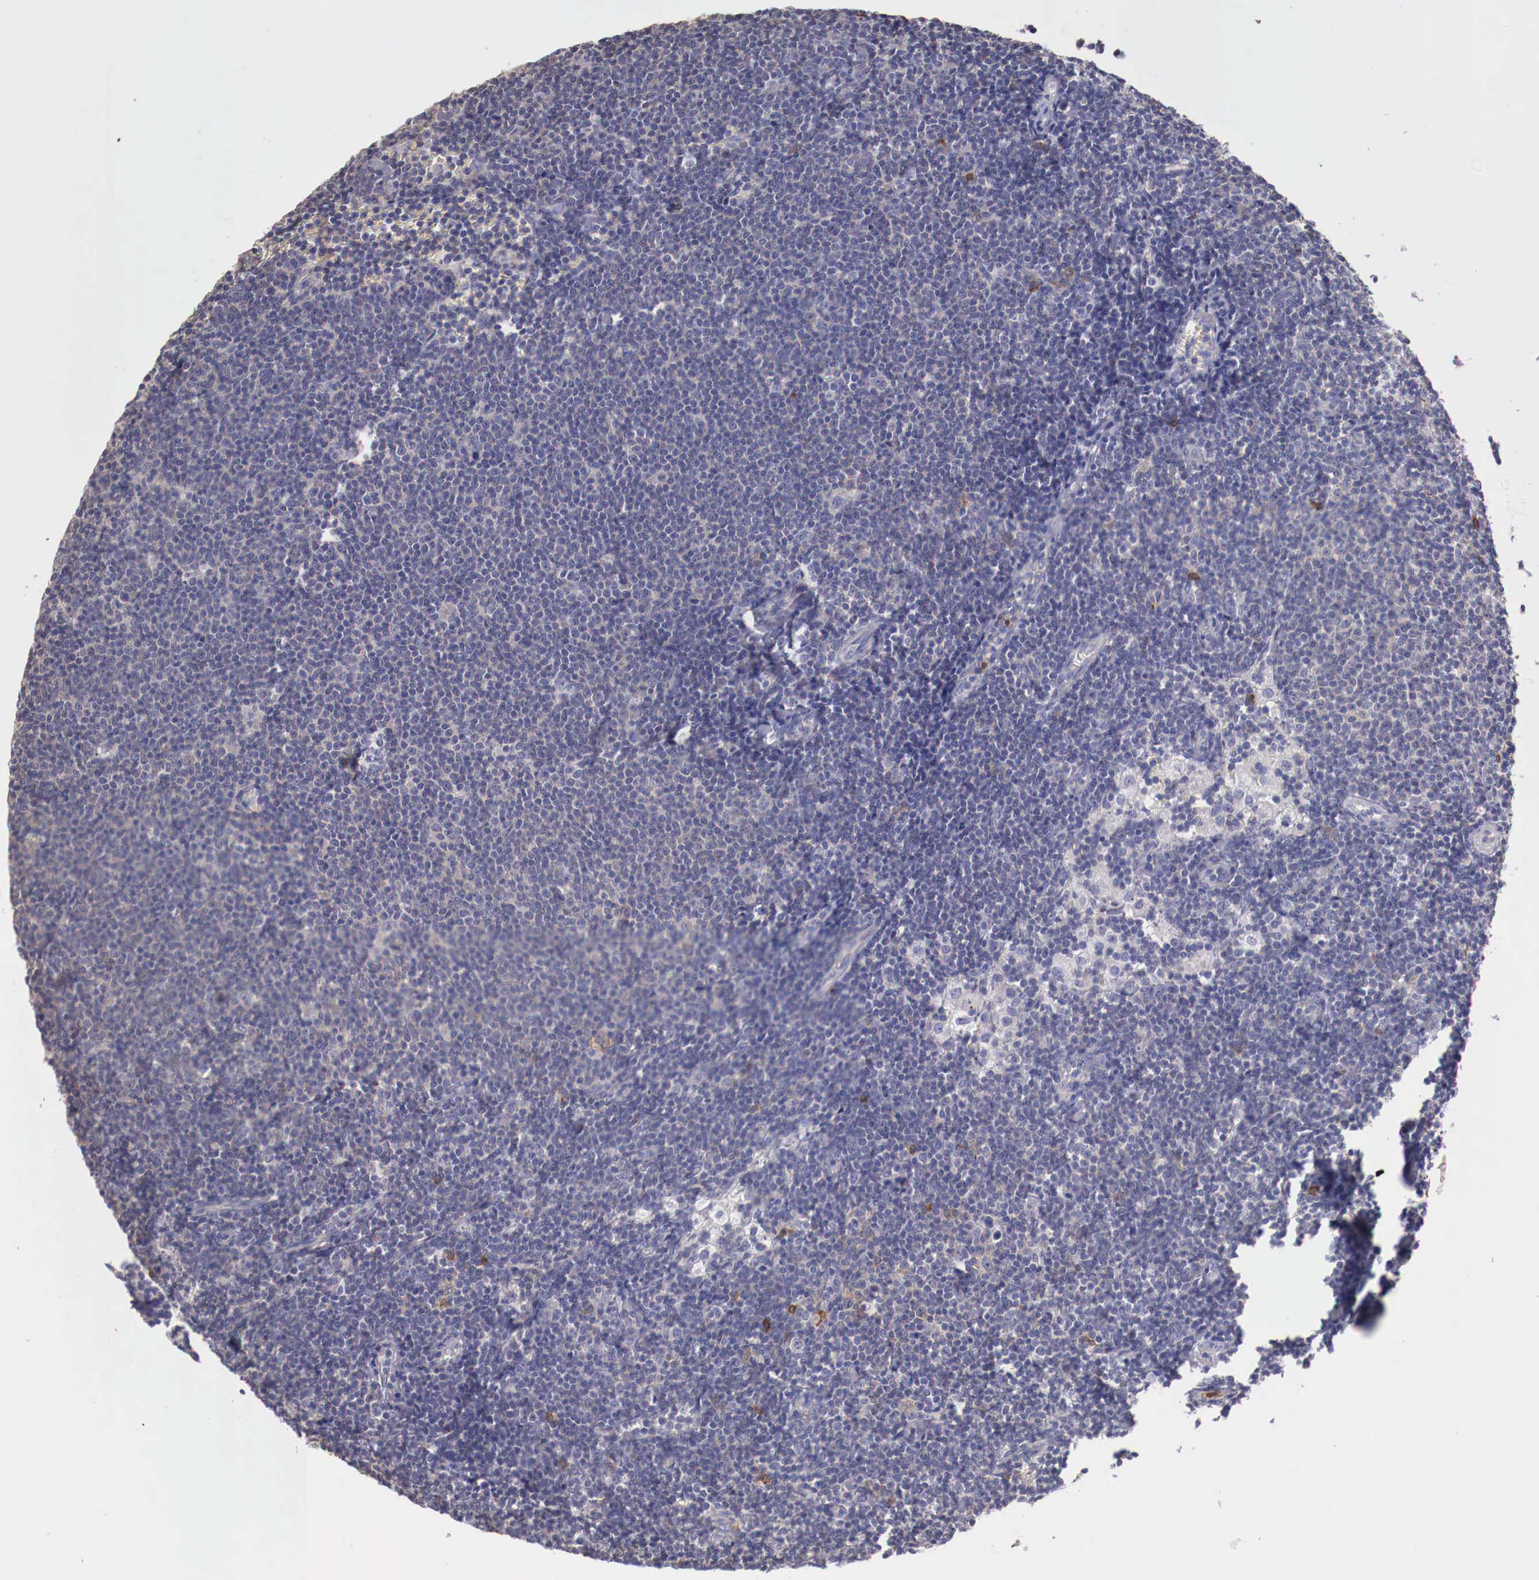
{"staining": {"intensity": "negative", "quantity": "none", "location": "none"}, "tissue": "lymphoma", "cell_type": "Tumor cells", "image_type": "cancer", "snomed": [{"axis": "morphology", "description": "Malignant lymphoma, non-Hodgkin's type, Low grade"}, {"axis": "topography", "description": "Lymph node"}], "caption": "Immunohistochemical staining of human lymphoma reveals no significant staining in tumor cells. Nuclei are stained in blue.", "gene": "PITPNA", "patient": {"sex": "male", "age": 65}}